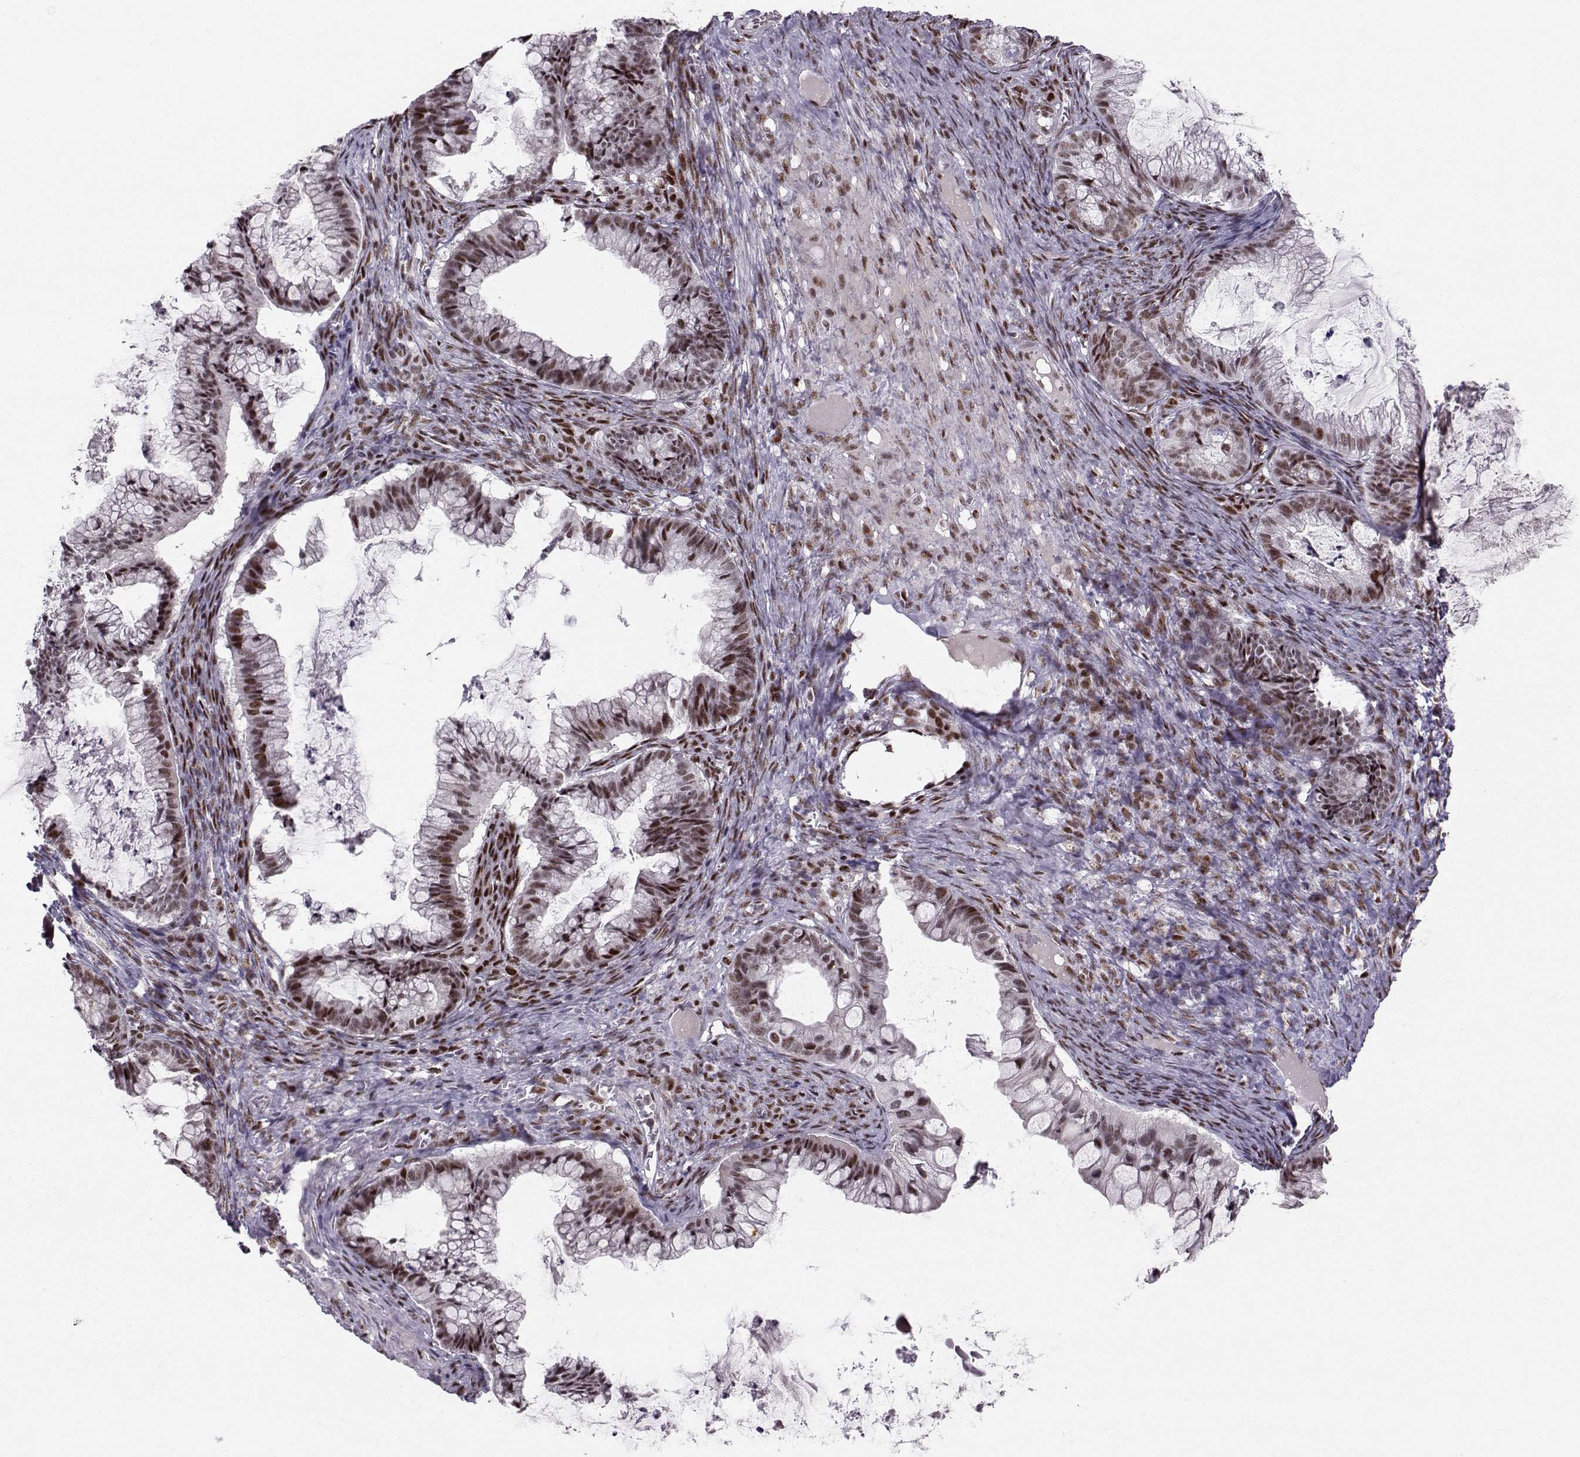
{"staining": {"intensity": "strong", "quantity": "25%-75%", "location": "nuclear"}, "tissue": "ovarian cancer", "cell_type": "Tumor cells", "image_type": "cancer", "snomed": [{"axis": "morphology", "description": "Cystadenocarcinoma, mucinous, NOS"}, {"axis": "topography", "description": "Ovary"}], "caption": "A brown stain shows strong nuclear positivity of a protein in human ovarian cancer (mucinous cystadenocarcinoma) tumor cells.", "gene": "SNAPC2", "patient": {"sex": "female", "age": 57}}